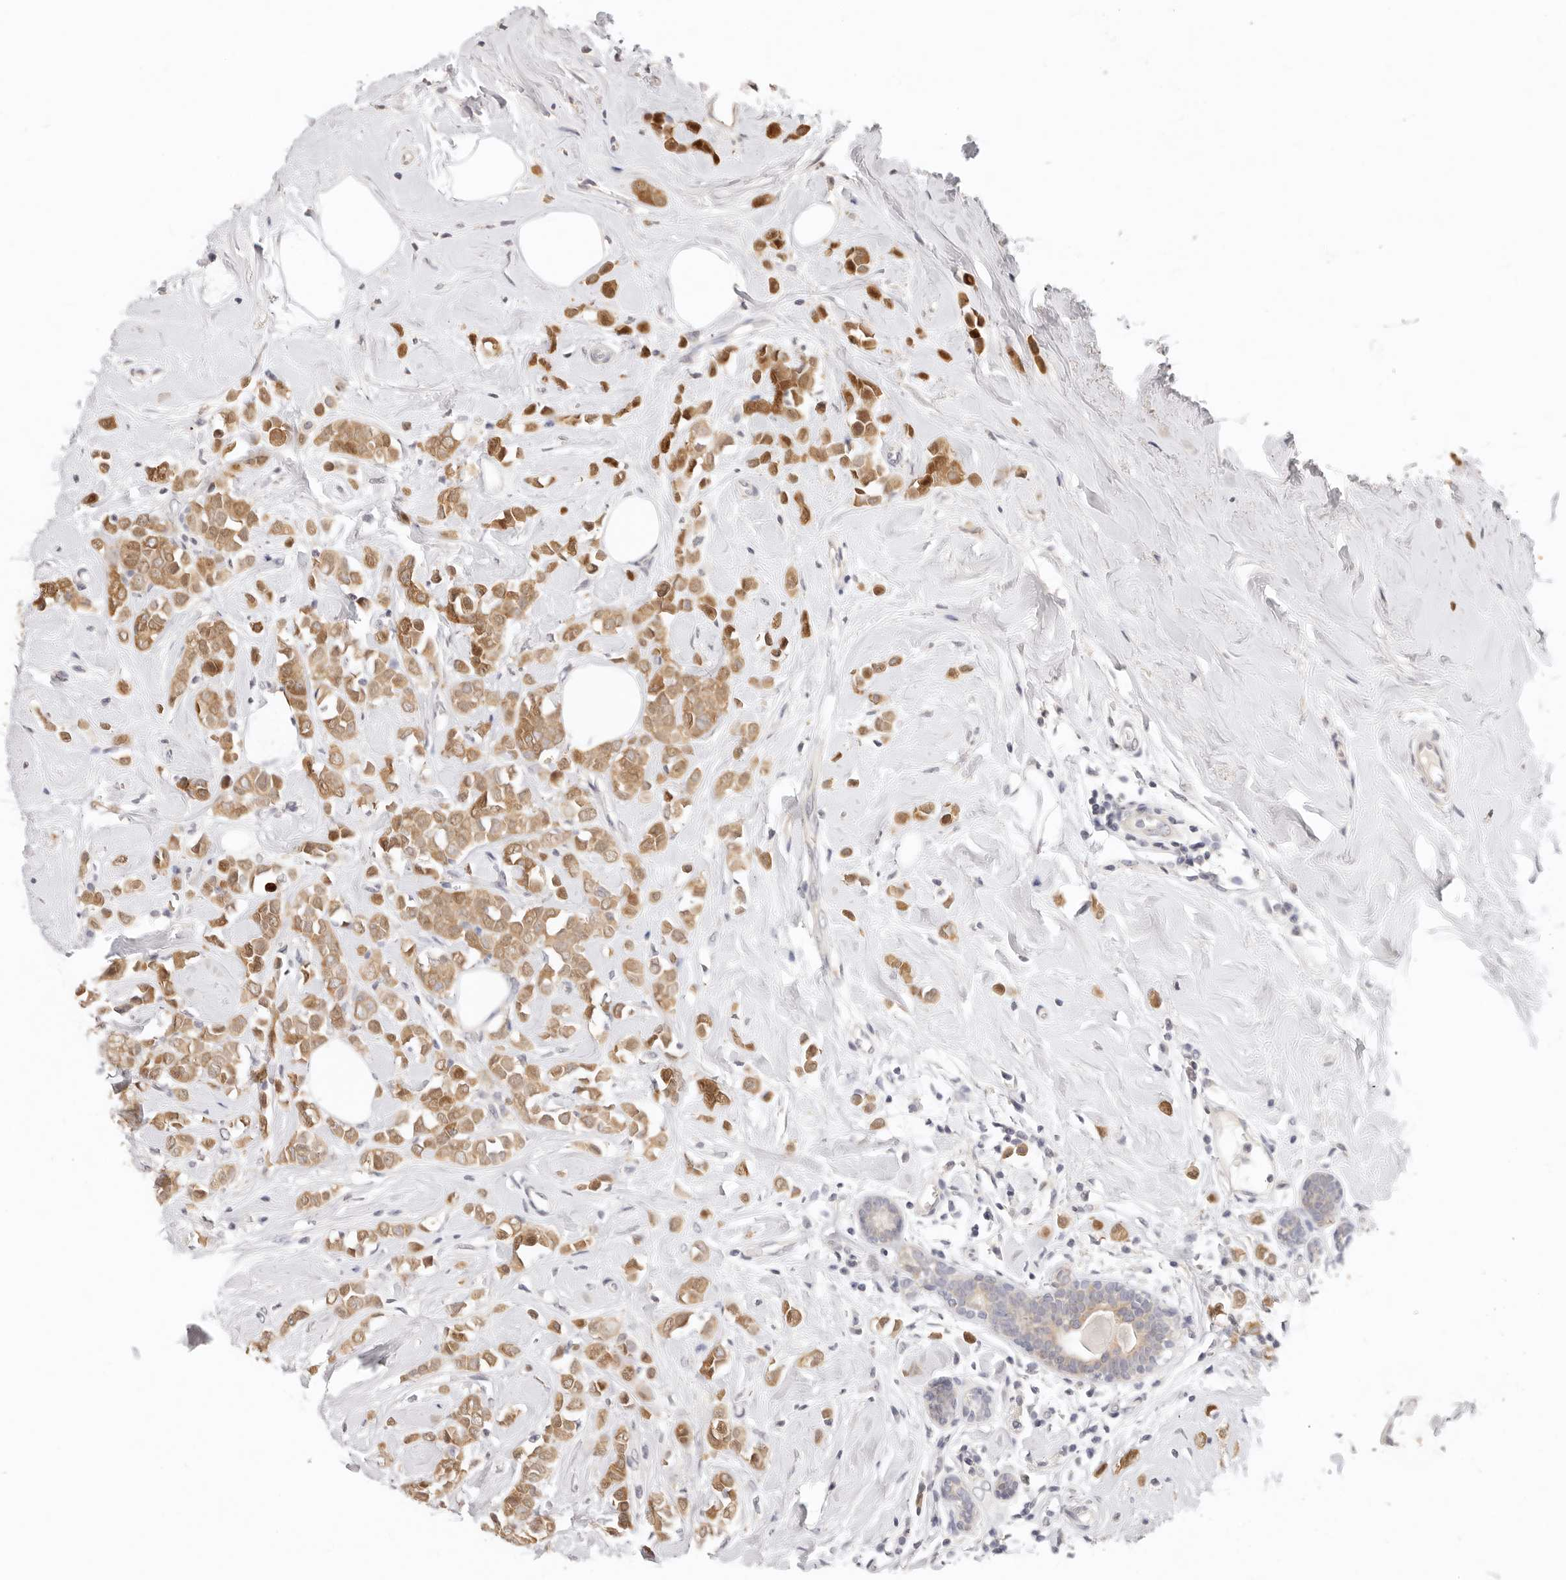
{"staining": {"intensity": "moderate", "quantity": ">75%", "location": "cytoplasmic/membranous"}, "tissue": "breast cancer", "cell_type": "Tumor cells", "image_type": "cancer", "snomed": [{"axis": "morphology", "description": "Lobular carcinoma"}, {"axis": "topography", "description": "Breast"}], "caption": "This micrograph exhibits breast cancer stained with immunohistochemistry (IHC) to label a protein in brown. The cytoplasmic/membranous of tumor cells show moderate positivity for the protein. Nuclei are counter-stained blue.", "gene": "GGPS1", "patient": {"sex": "female", "age": 47}}